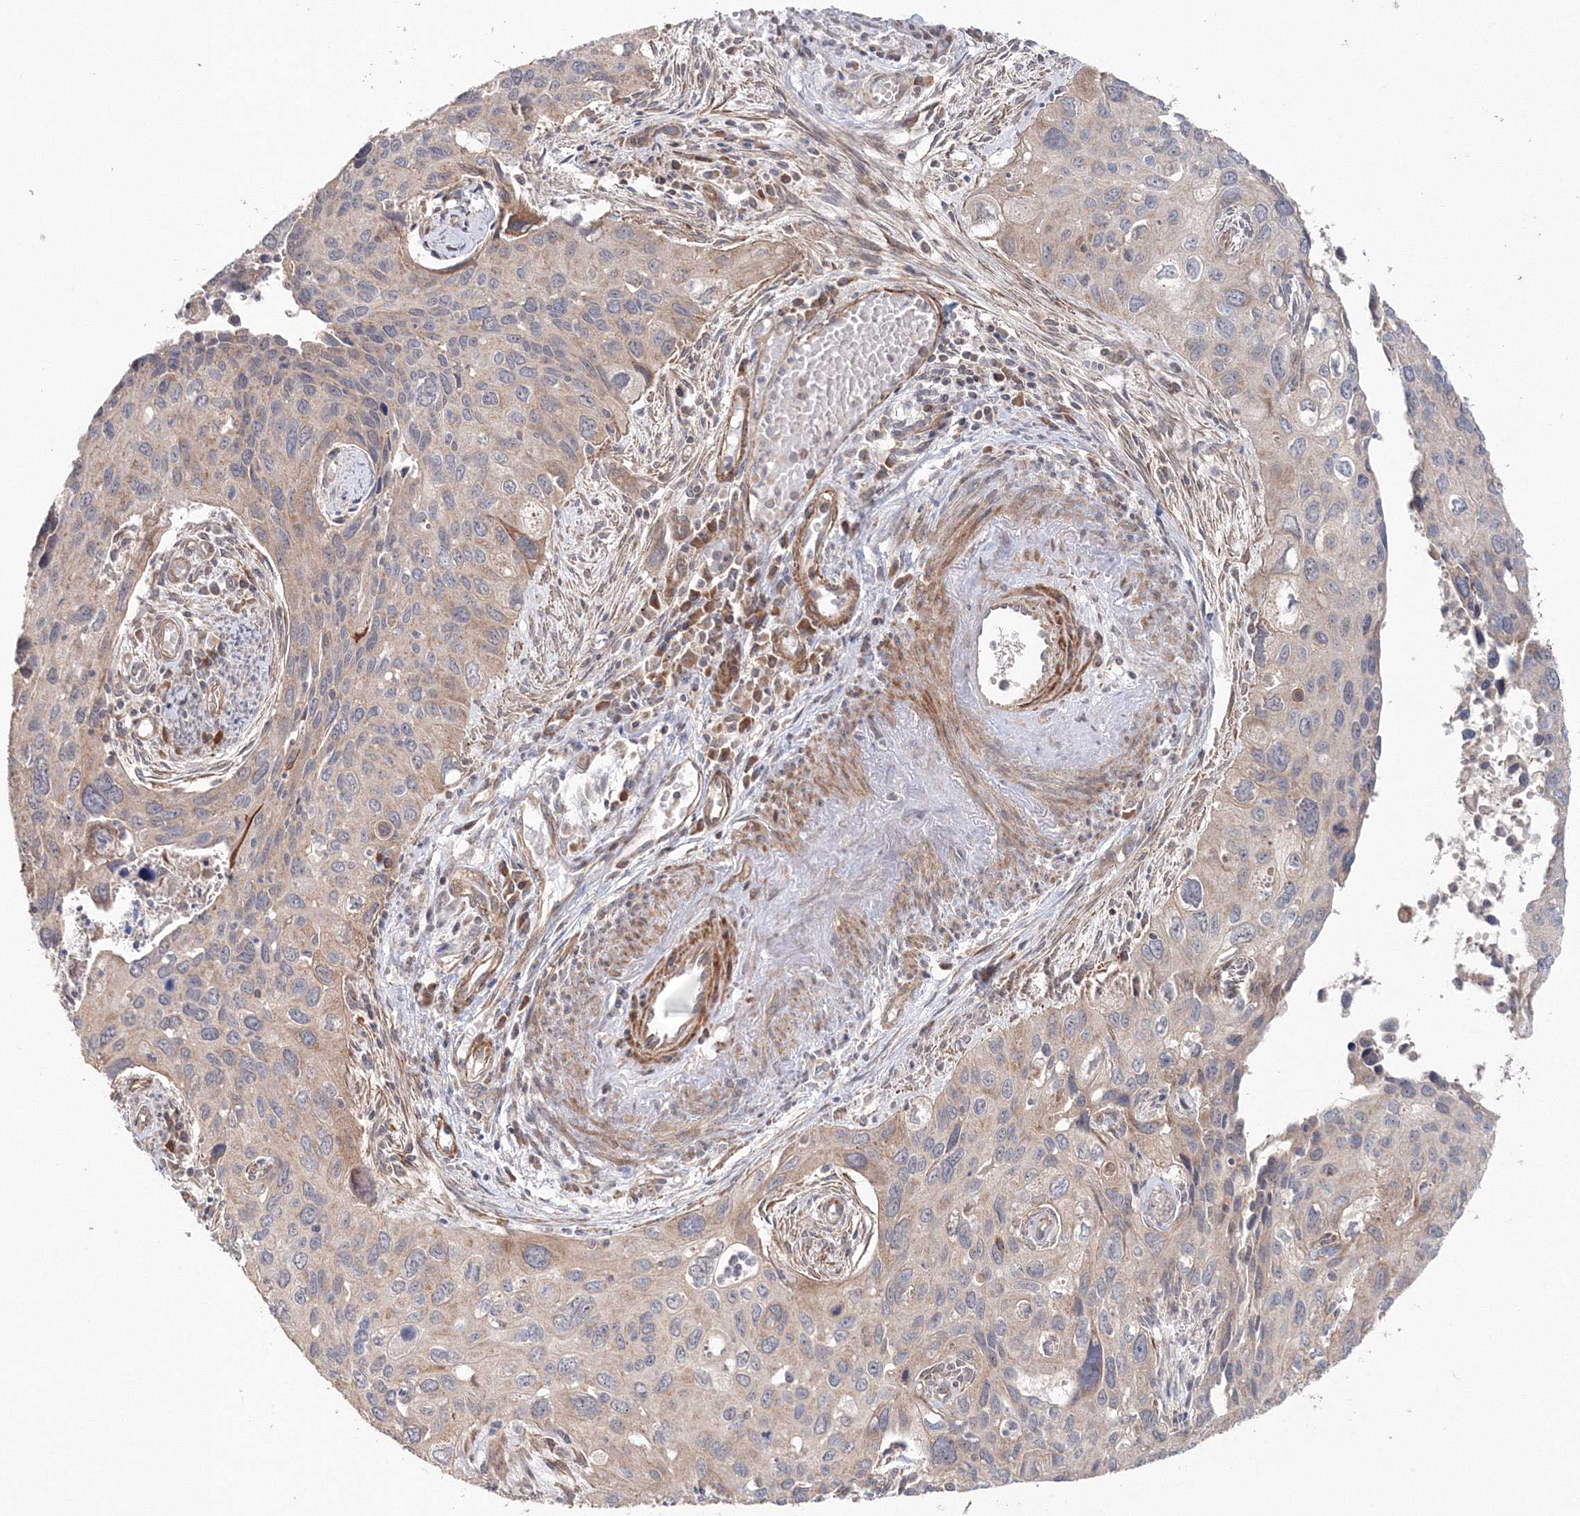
{"staining": {"intensity": "weak", "quantity": "25%-75%", "location": "cytoplasmic/membranous"}, "tissue": "cervical cancer", "cell_type": "Tumor cells", "image_type": "cancer", "snomed": [{"axis": "morphology", "description": "Squamous cell carcinoma, NOS"}, {"axis": "topography", "description": "Cervix"}], "caption": "An image of squamous cell carcinoma (cervical) stained for a protein shows weak cytoplasmic/membranous brown staining in tumor cells.", "gene": "NOA1", "patient": {"sex": "female", "age": 55}}